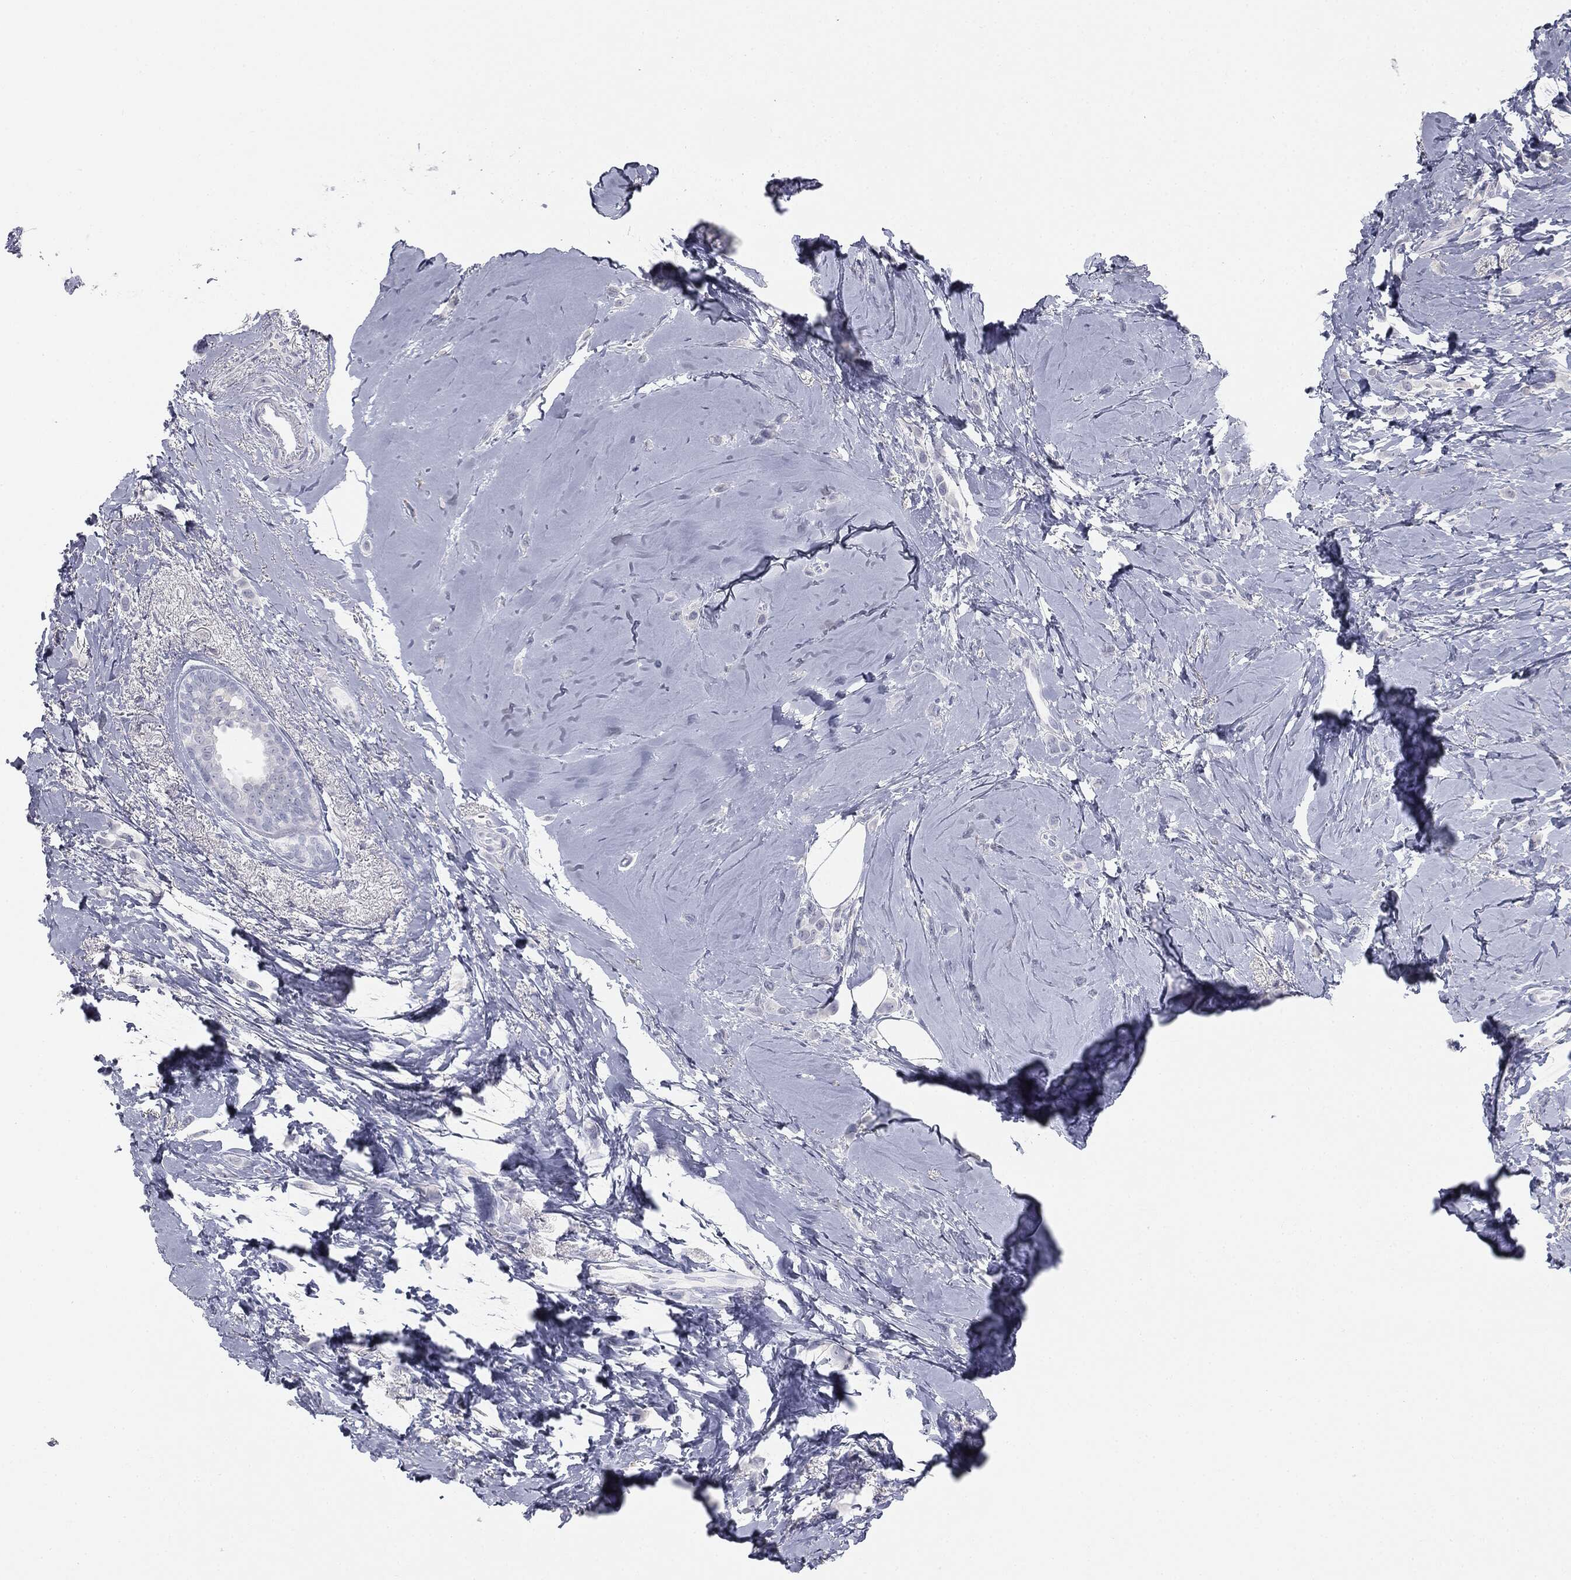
{"staining": {"intensity": "negative", "quantity": "none", "location": "none"}, "tissue": "breast cancer", "cell_type": "Tumor cells", "image_type": "cancer", "snomed": [{"axis": "morphology", "description": "Lobular carcinoma"}, {"axis": "topography", "description": "Breast"}], "caption": "Immunohistochemical staining of breast lobular carcinoma demonstrates no significant expression in tumor cells.", "gene": "MUC5AC", "patient": {"sex": "female", "age": 66}}